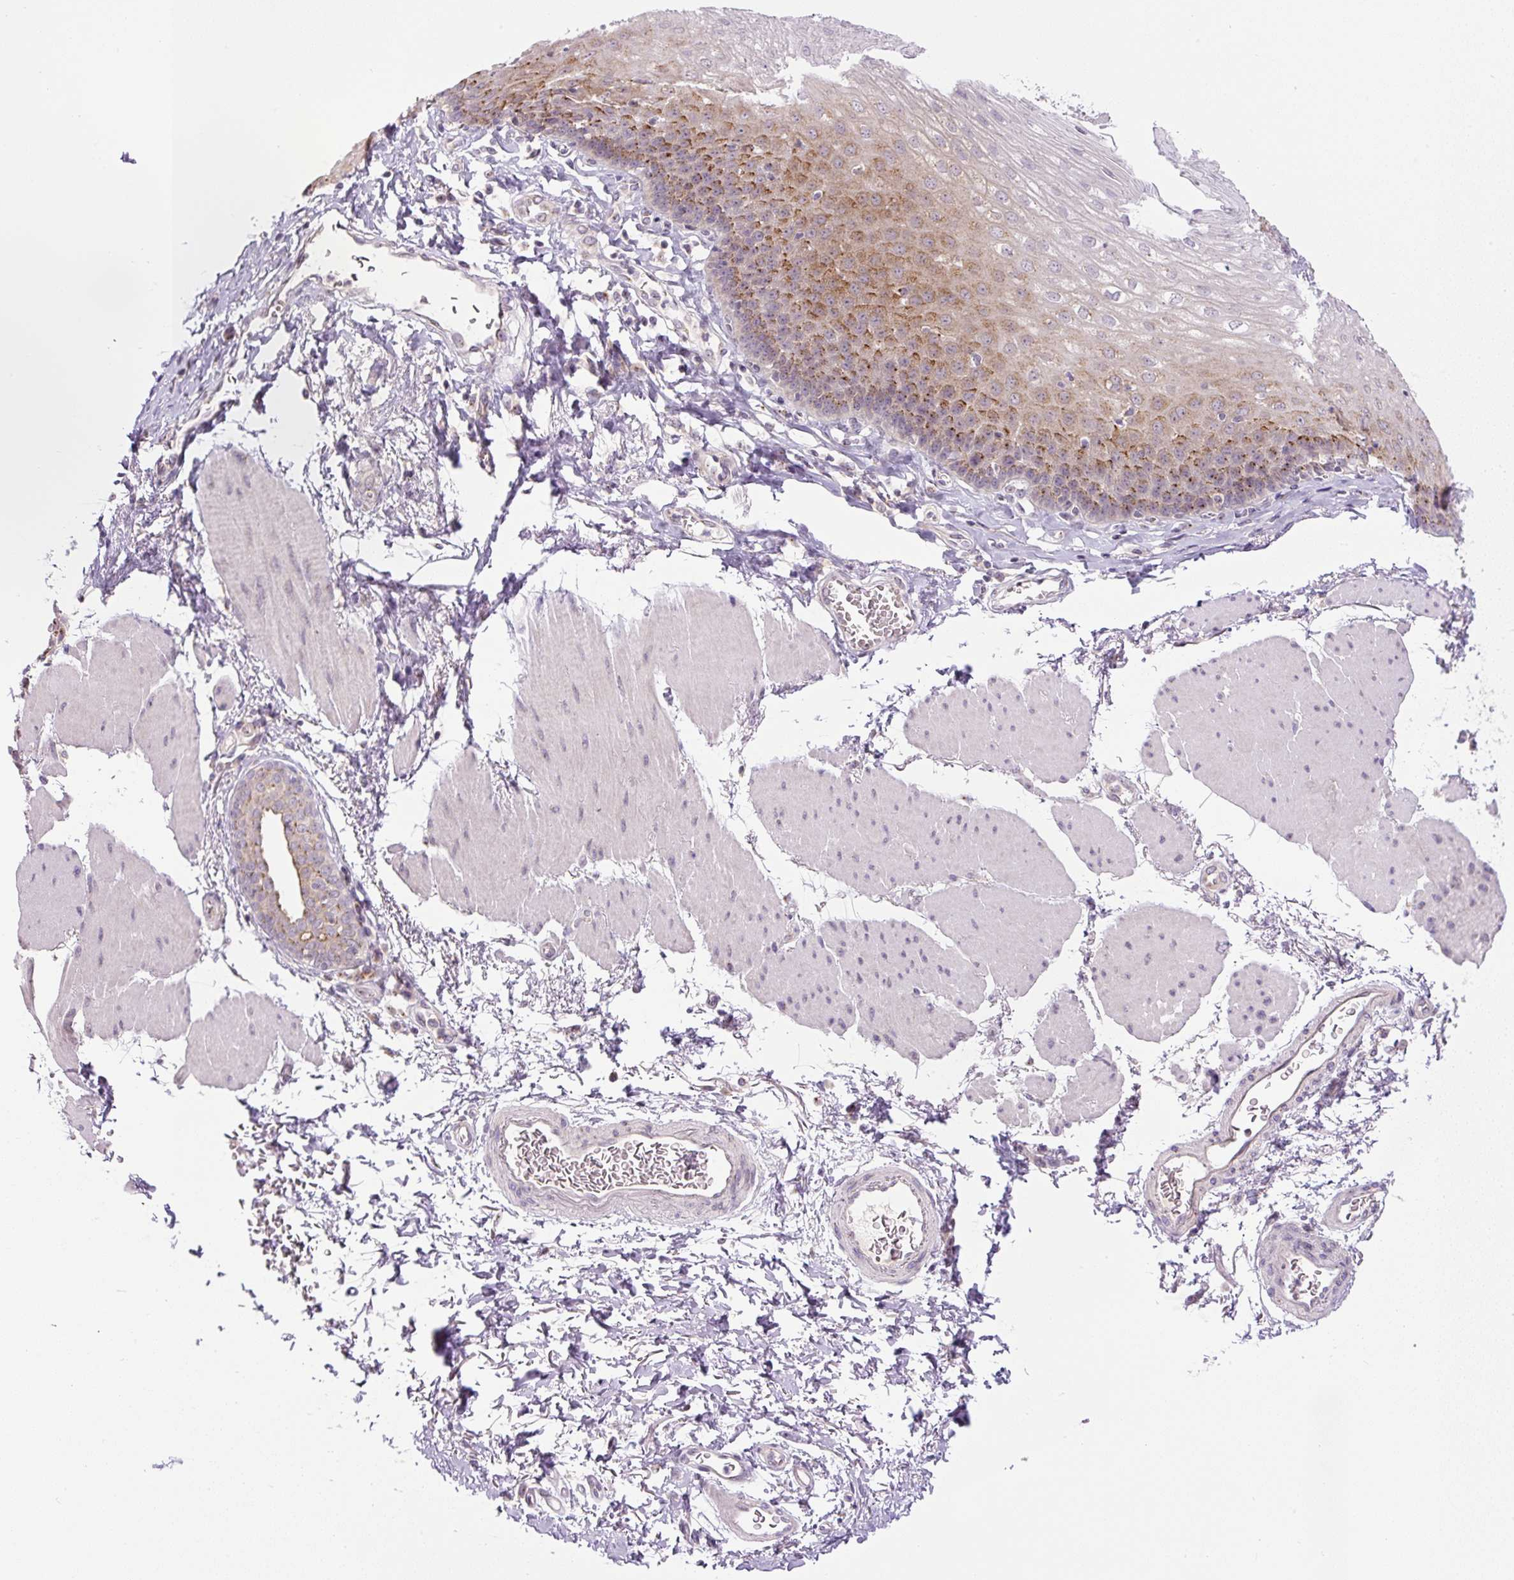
{"staining": {"intensity": "moderate", "quantity": ">75%", "location": "cytoplasmic/membranous"}, "tissue": "esophagus", "cell_type": "Squamous epithelial cells", "image_type": "normal", "snomed": [{"axis": "morphology", "description": "Normal tissue, NOS"}, {"axis": "topography", "description": "Esophagus"}], "caption": "Immunohistochemistry of normal esophagus reveals medium levels of moderate cytoplasmic/membranous staining in about >75% of squamous epithelial cells. Nuclei are stained in blue.", "gene": "PCM1", "patient": {"sex": "female", "age": 81}}